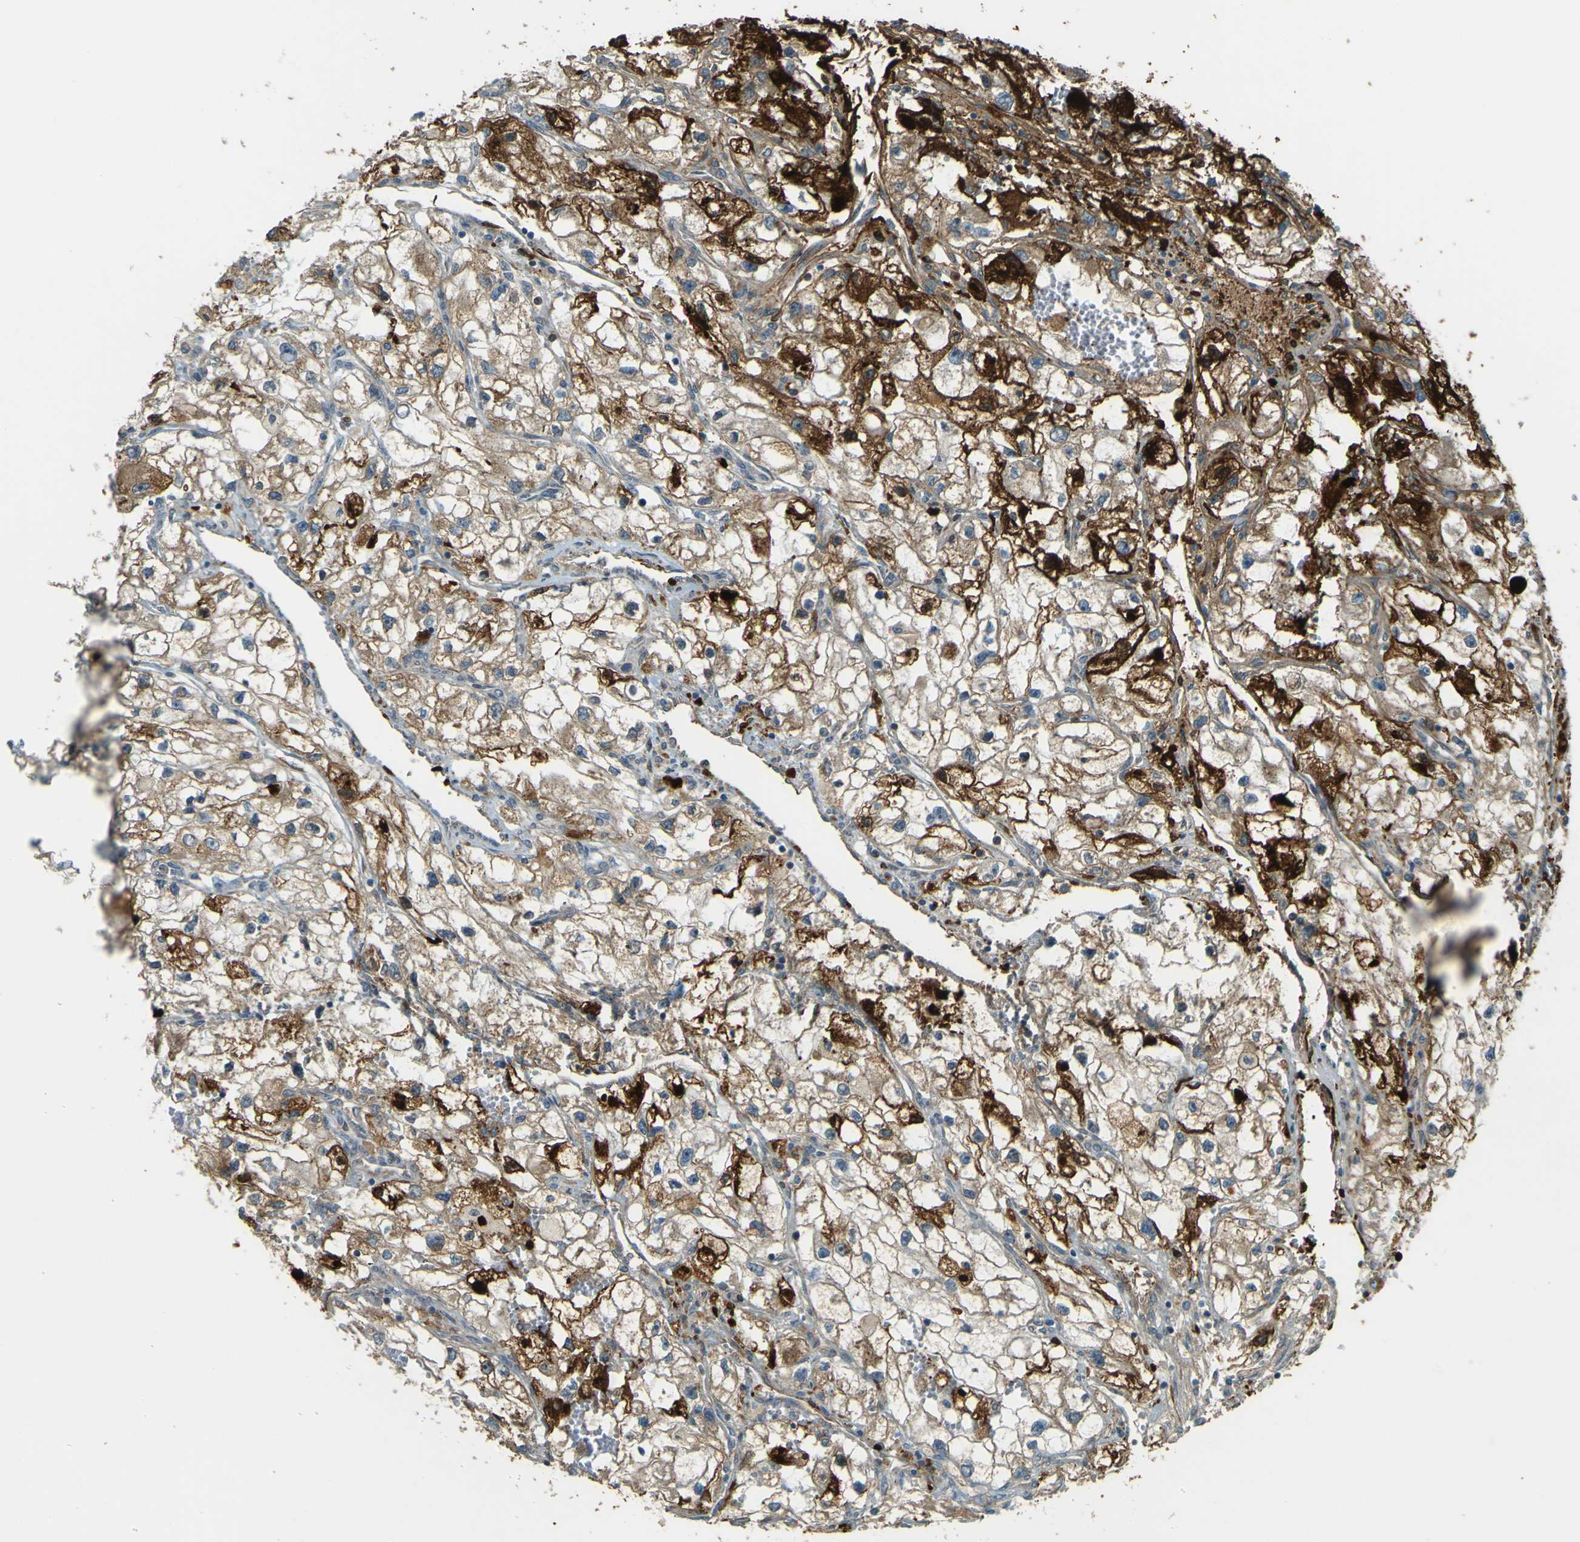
{"staining": {"intensity": "strong", "quantity": ">75%", "location": "cytoplasmic/membranous"}, "tissue": "renal cancer", "cell_type": "Tumor cells", "image_type": "cancer", "snomed": [{"axis": "morphology", "description": "Adenocarcinoma, NOS"}, {"axis": "topography", "description": "Kidney"}], "caption": "Adenocarcinoma (renal) stained for a protein (brown) reveals strong cytoplasmic/membranous positive staining in about >75% of tumor cells.", "gene": "LPCAT1", "patient": {"sex": "female", "age": 70}}